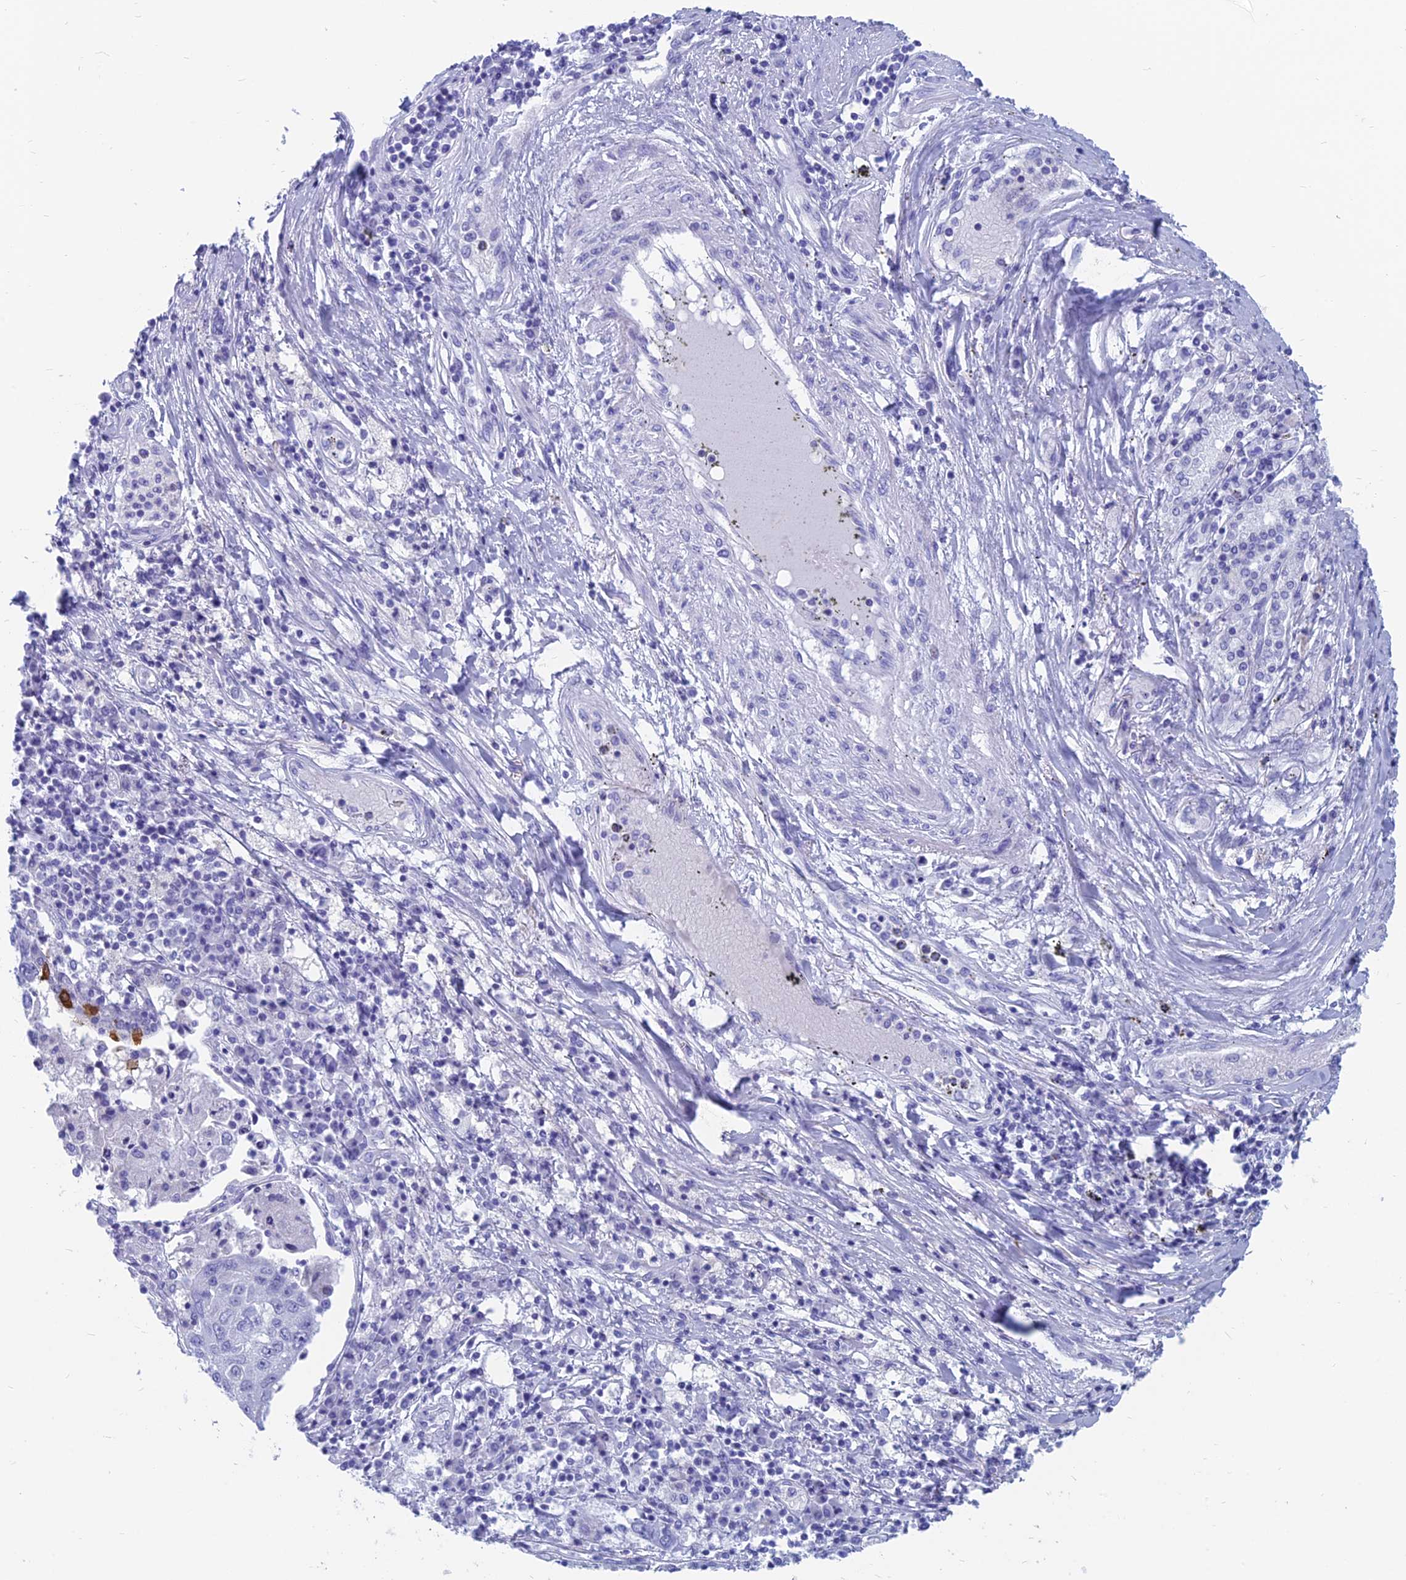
{"staining": {"intensity": "negative", "quantity": "none", "location": "none"}, "tissue": "lung cancer", "cell_type": "Tumor cells", "image_type": "cancer", "snomed": [{"axis": "morphology", "description": "Squamous cell carcinoma, NOS"}, {"axis": "topography", "description": "Lung"}], "caption": "High power microscopy image of an immunohistochemistry histopathology image of lung cancer (squamous cell carcinoma), revealing no significant expression in tumor cells.", "gene": "CAPS", "patient": {"sex": "male", "age": 65}}